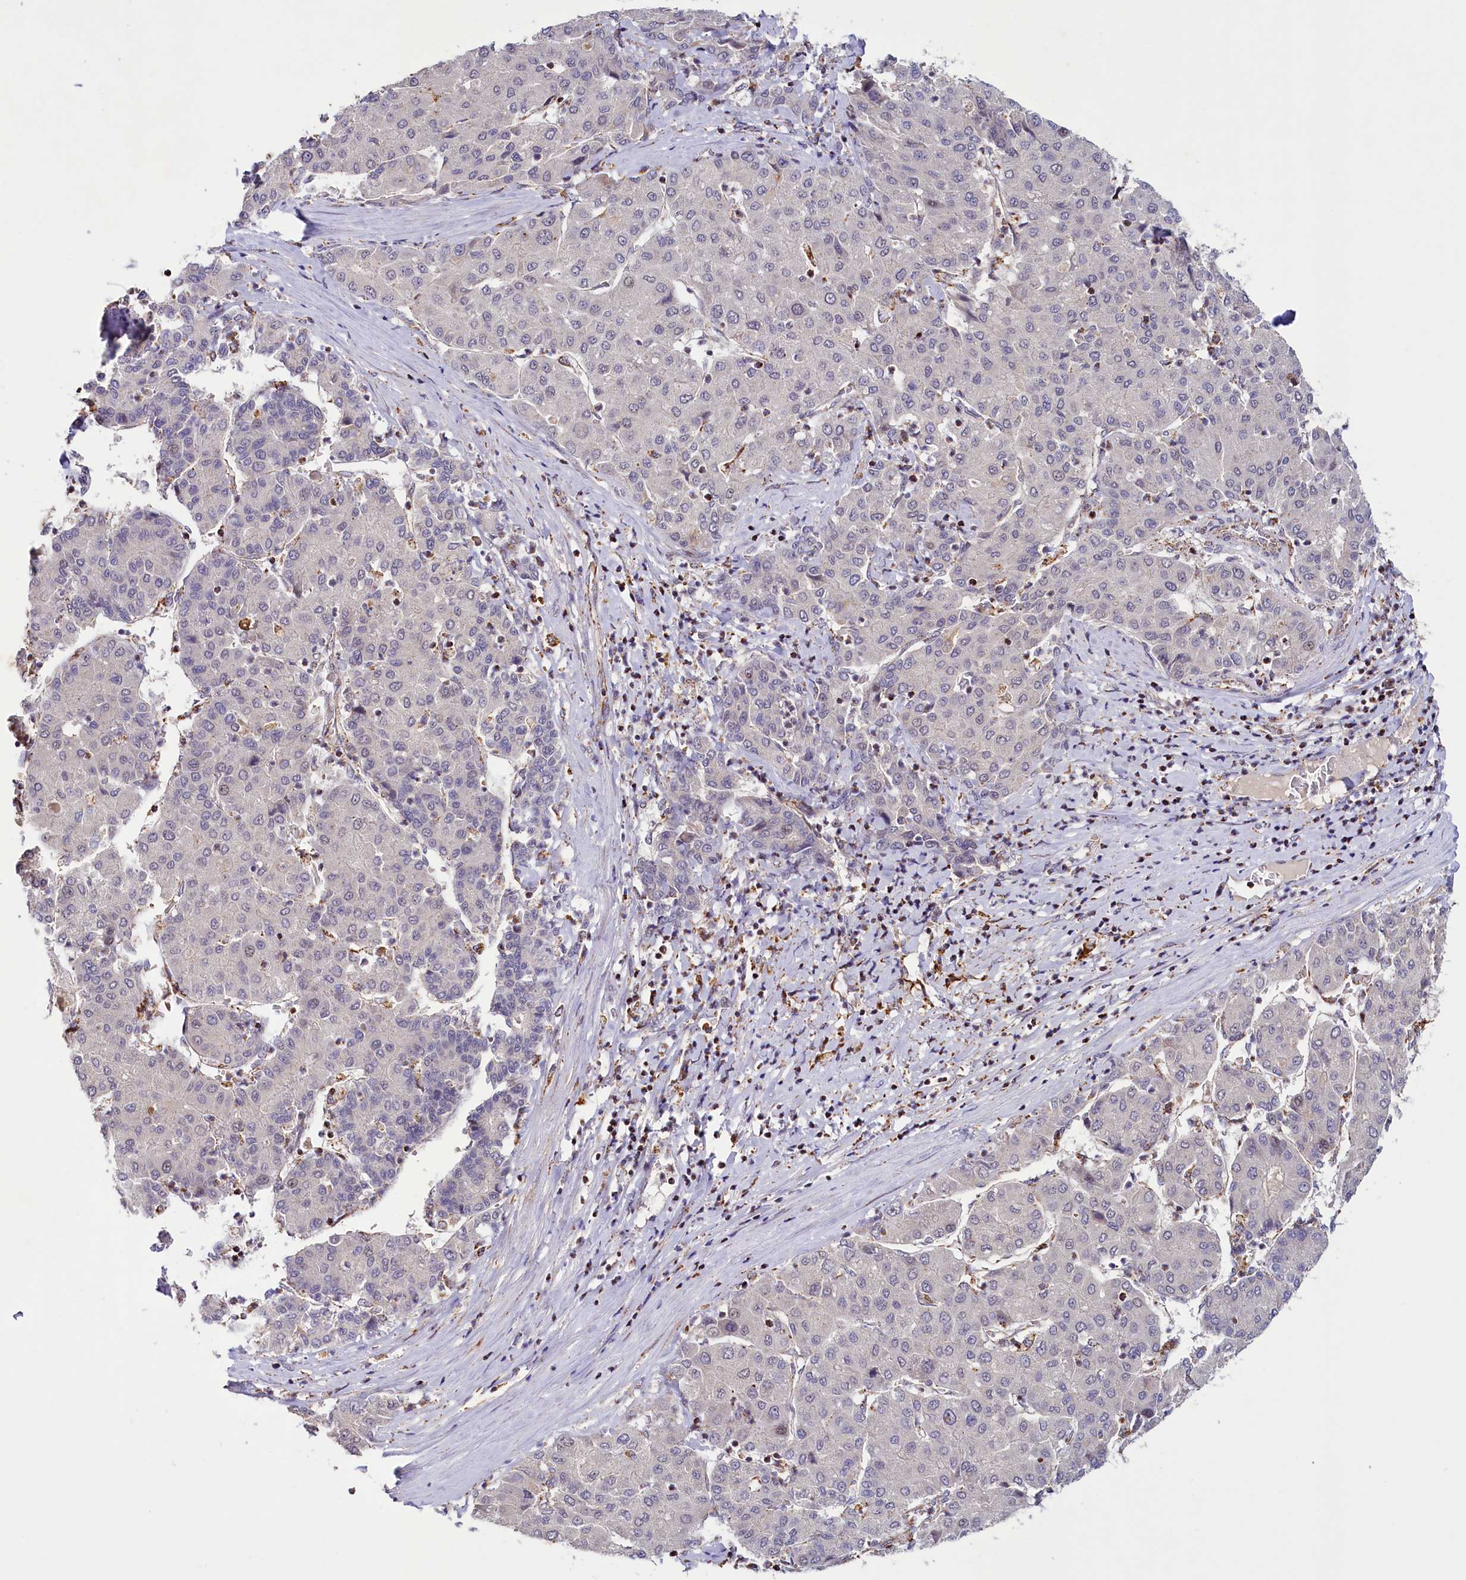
{"staining": {"intensity": "negative", "quantity": "none", "location": "none"}, "tissue": "liver cancer", "cell_type": "Tumor cells", "image_type": "cancer", "snomed": [{"axis": "morphology", "description": "Carcinoma, Hepatocellular, NOS"}, {"axis": "topography", "description": "Liver"}], "caption": "Liver hepatocellular carcinoma was stained to show a protein in brown. There is no significant positivity in tumor cells.", "gene": "DYNC2H1", "patient": {"sex": "male", "age": 65}}